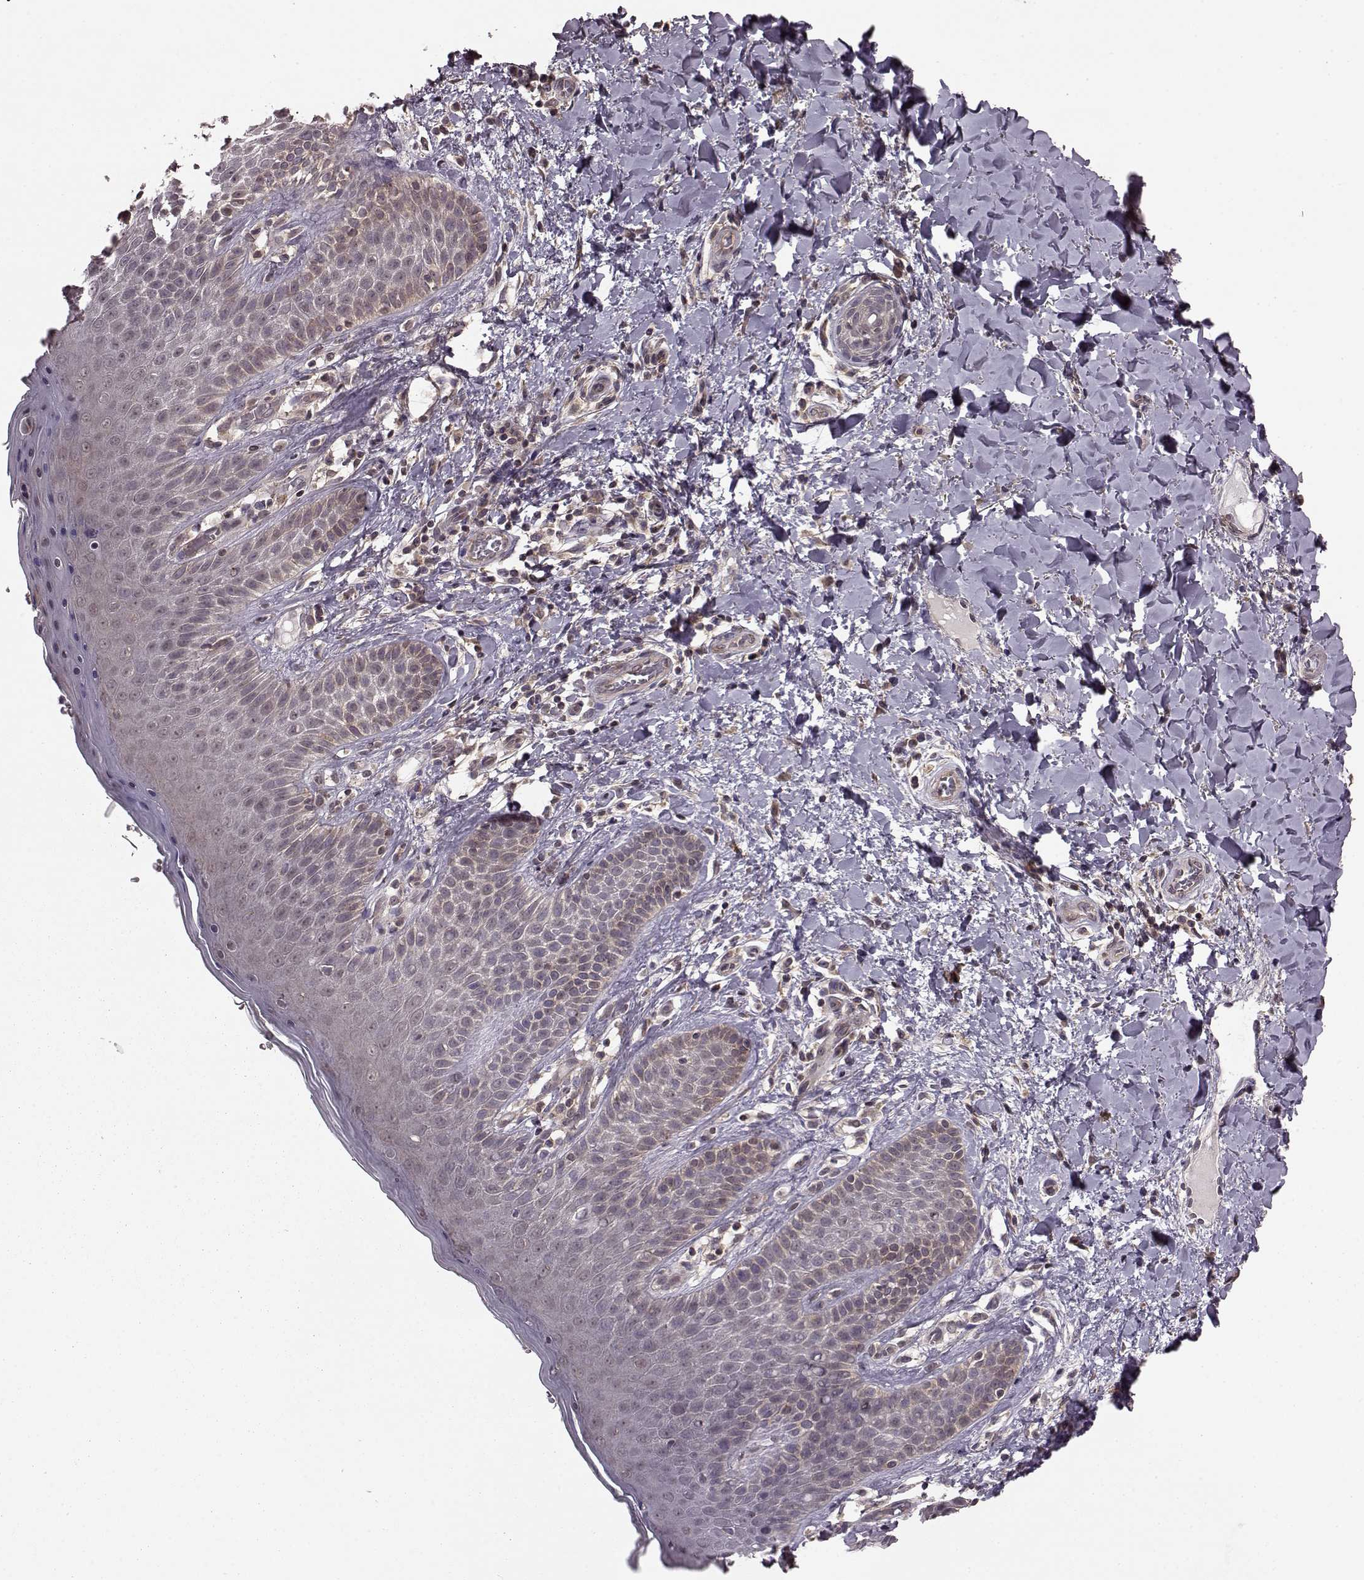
{"staining": {"intensity": "negative", "quantity": "none", "location": "none"}, "tissue": "skin", "cell_type": "Epidermal cells", "image_type": "normal", "snomed": [{"axis": "morphology", "description": "Normal tissue, NOS"}, {"axis": "topography", "description": "Anal"}], "caption": "An IHC histopathology image of normal skin is shown. There is no staining in epidermal cells of skin.", "gene": "FNIP2", "patient": {"sex": "male", "age": 36}}